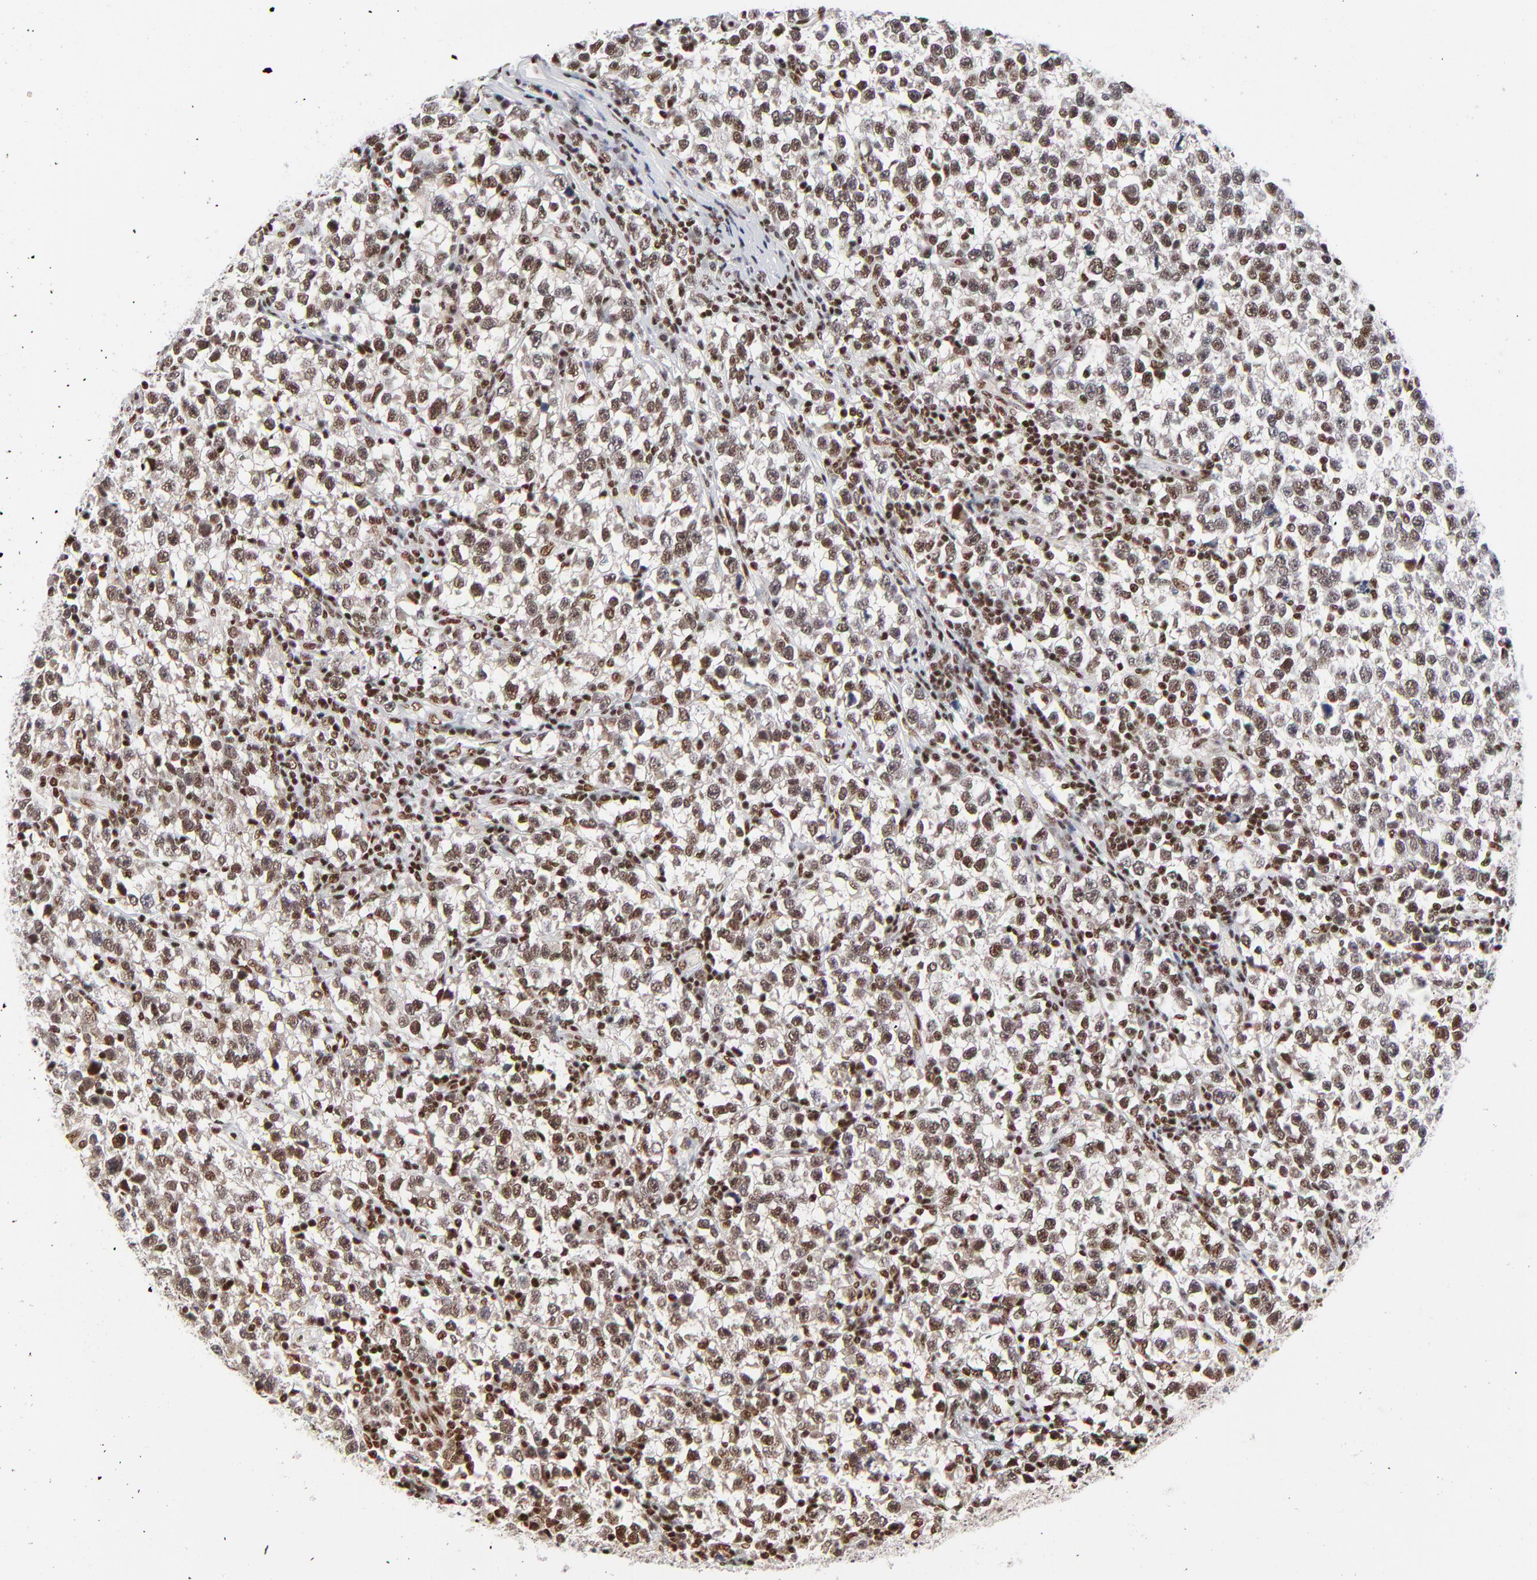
{"staining": {"intensity": "strong", "quantity": ">75%", "location": "nuclear"}, "tissue": "testis cancer", "cell_type": "Tumor cells", "image_type": "cancer", "snomed": [{"axis": "morphology", "description": "Seminoma, NOS"}, {"axis": "topography", "description": "Testis"}], "caption": "Immunohistochemical staining of testis seminoma shows high levels of strong nuclear protein expression in about >75% of tumor cells.", "gene": "CREB1", "patient": {"sex": "male", "age": 43}}